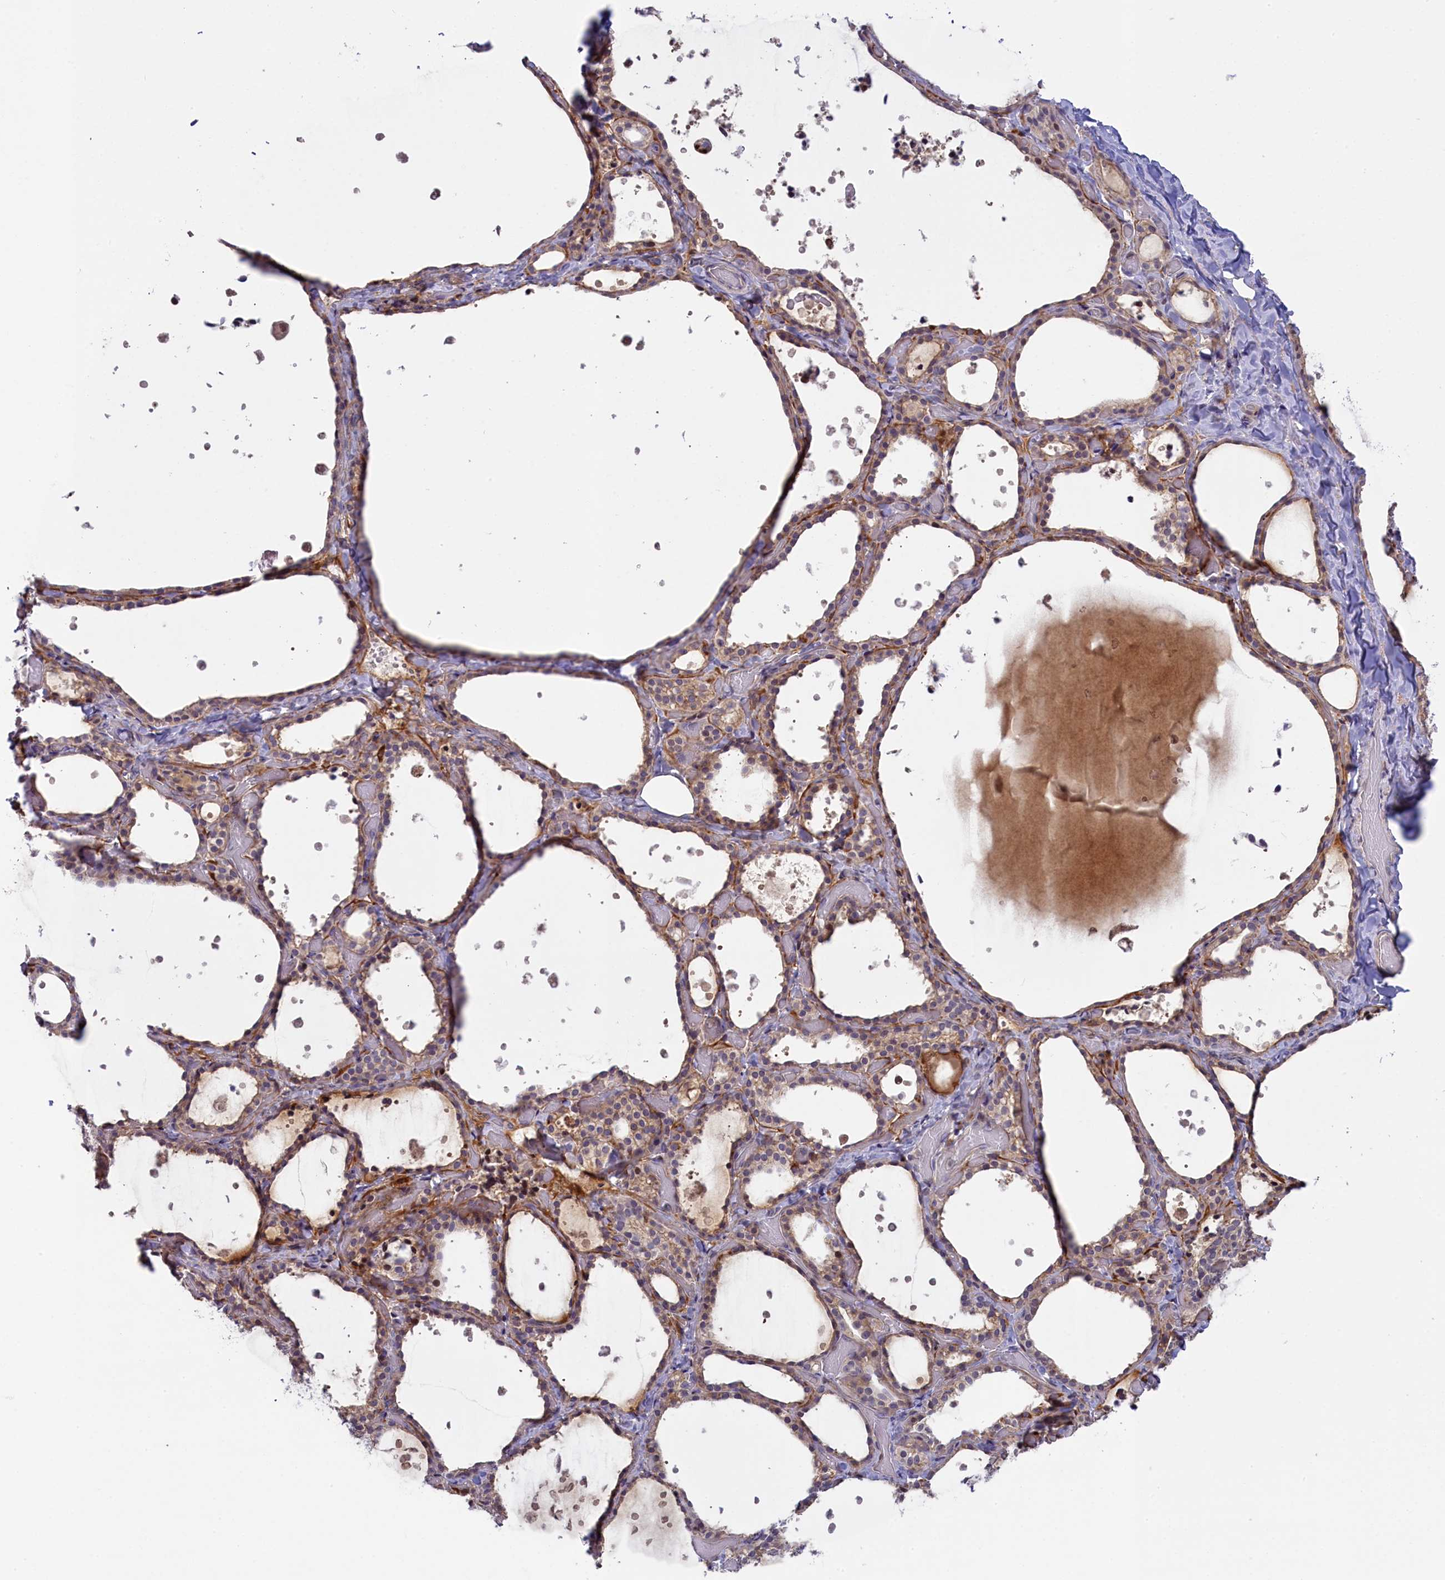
{"staining": {"intensity": "weak", "quantity": "<25%", "location": "cytoplasmic/membranous"}, "tissue": "thyroid gland", "cell_type": "Glandular cells", "image_type": "normal", "snomed": [{"axis": "morphology", "description": "Normal tissue, NOS"}, {"axis": "topography", "description": "Thyroid gland"}], "caption": "Glandular cells show no significant protein staining in normal thyroid gland.", "gene": "CCL23", "patient": {"sex": "female", "age": 44}}